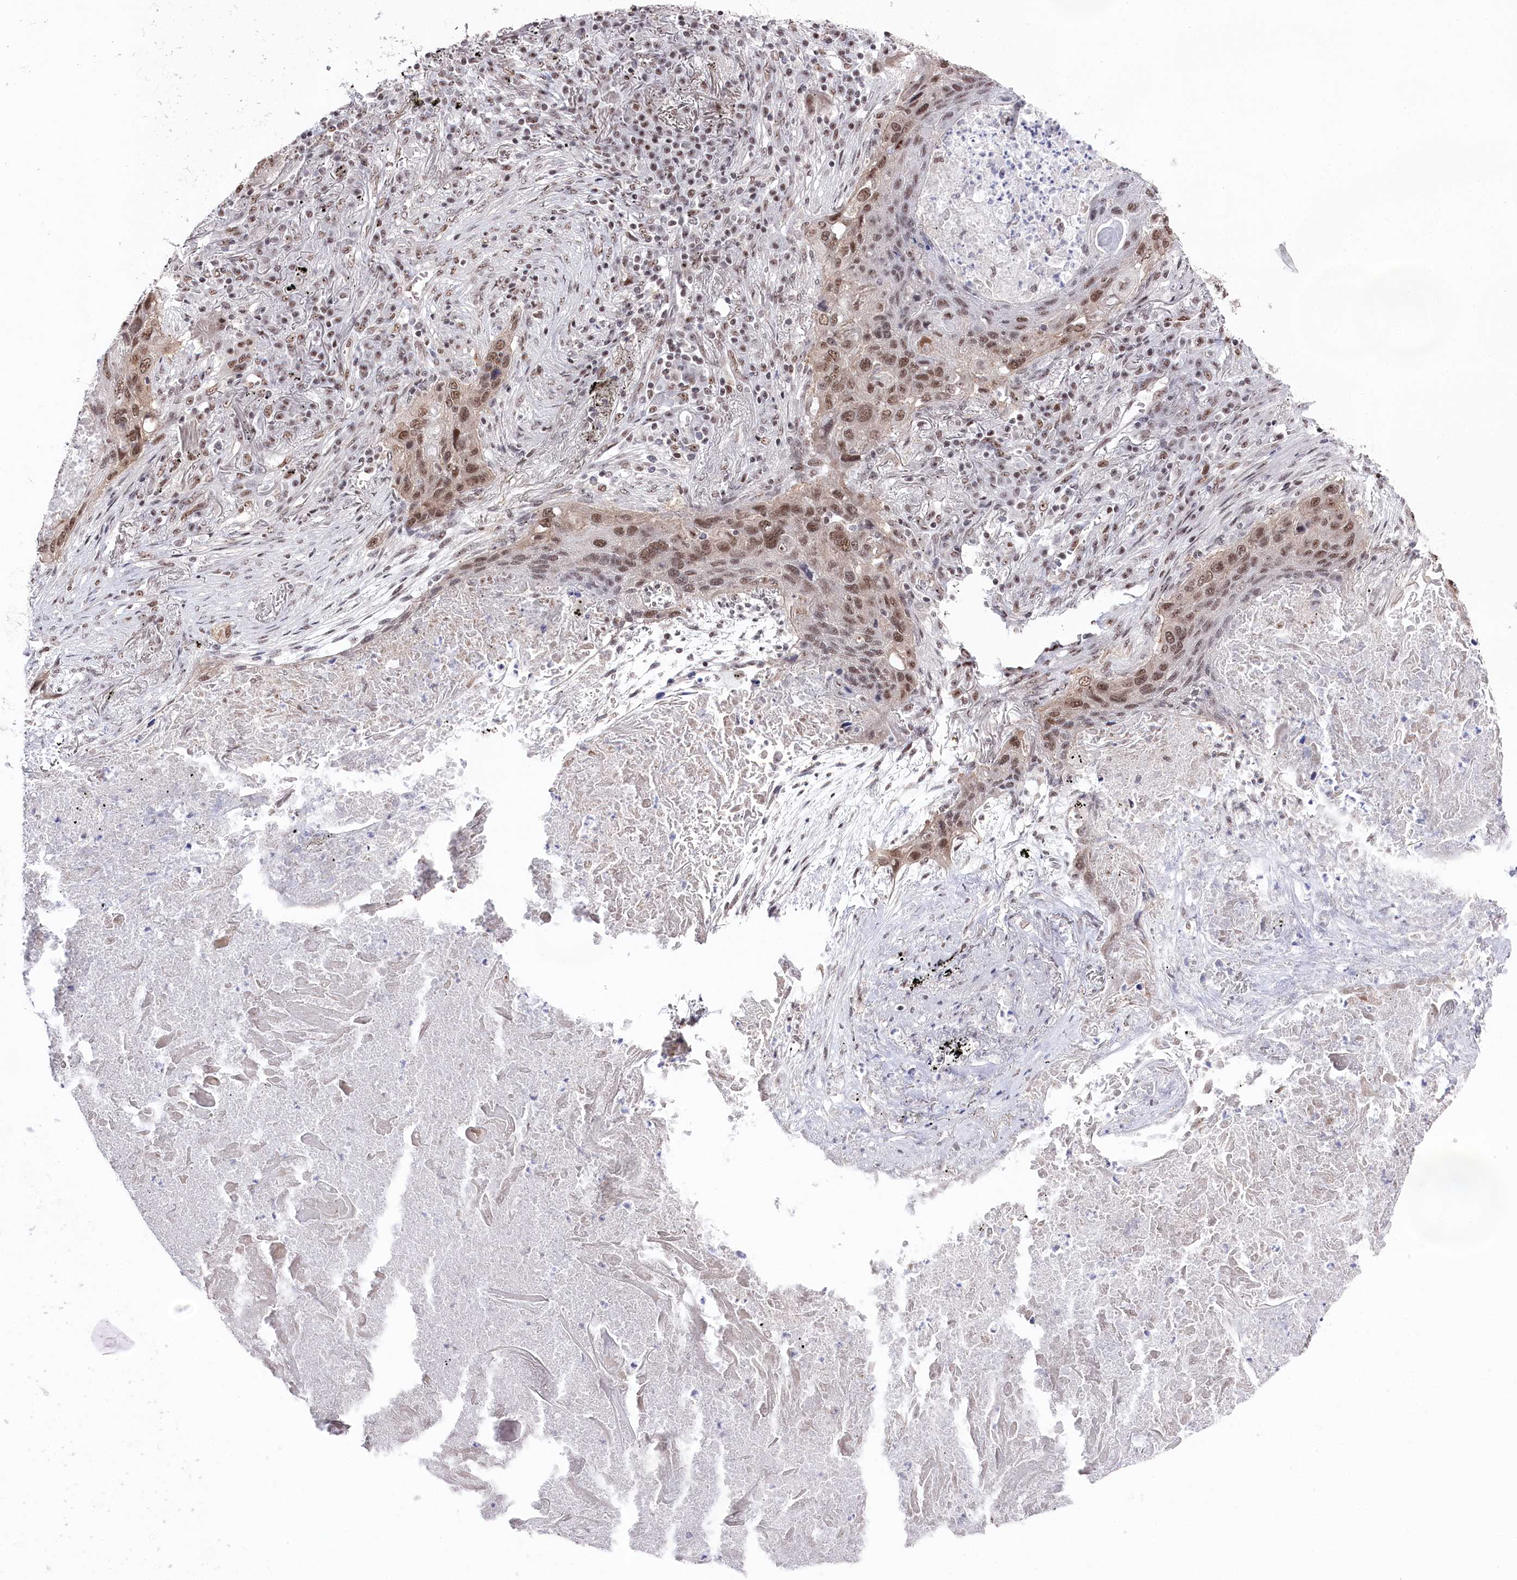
{"staining": {"intensity": "moderate", "quantity": ">75%", "location": "nuclear"}, "tissue": "lung cancer", "cell_type": "Tumor cells", "image_type": "cancer", "snomed": [{"axis": "morphology", "description": "Squamous cell carcinoma, NOS"}, {"axis": "topography", "description": "Lung"}], "caption": "Lung cancer was stained to show a protein in brown. There is medium levels of moderate nuclear staining in approximately >75% of tumor cells. (Brightfield microscopy of DAB IHC at high magnification).", "gene": "POLR2H", "patient": {"sex": "female", "age": 63}}